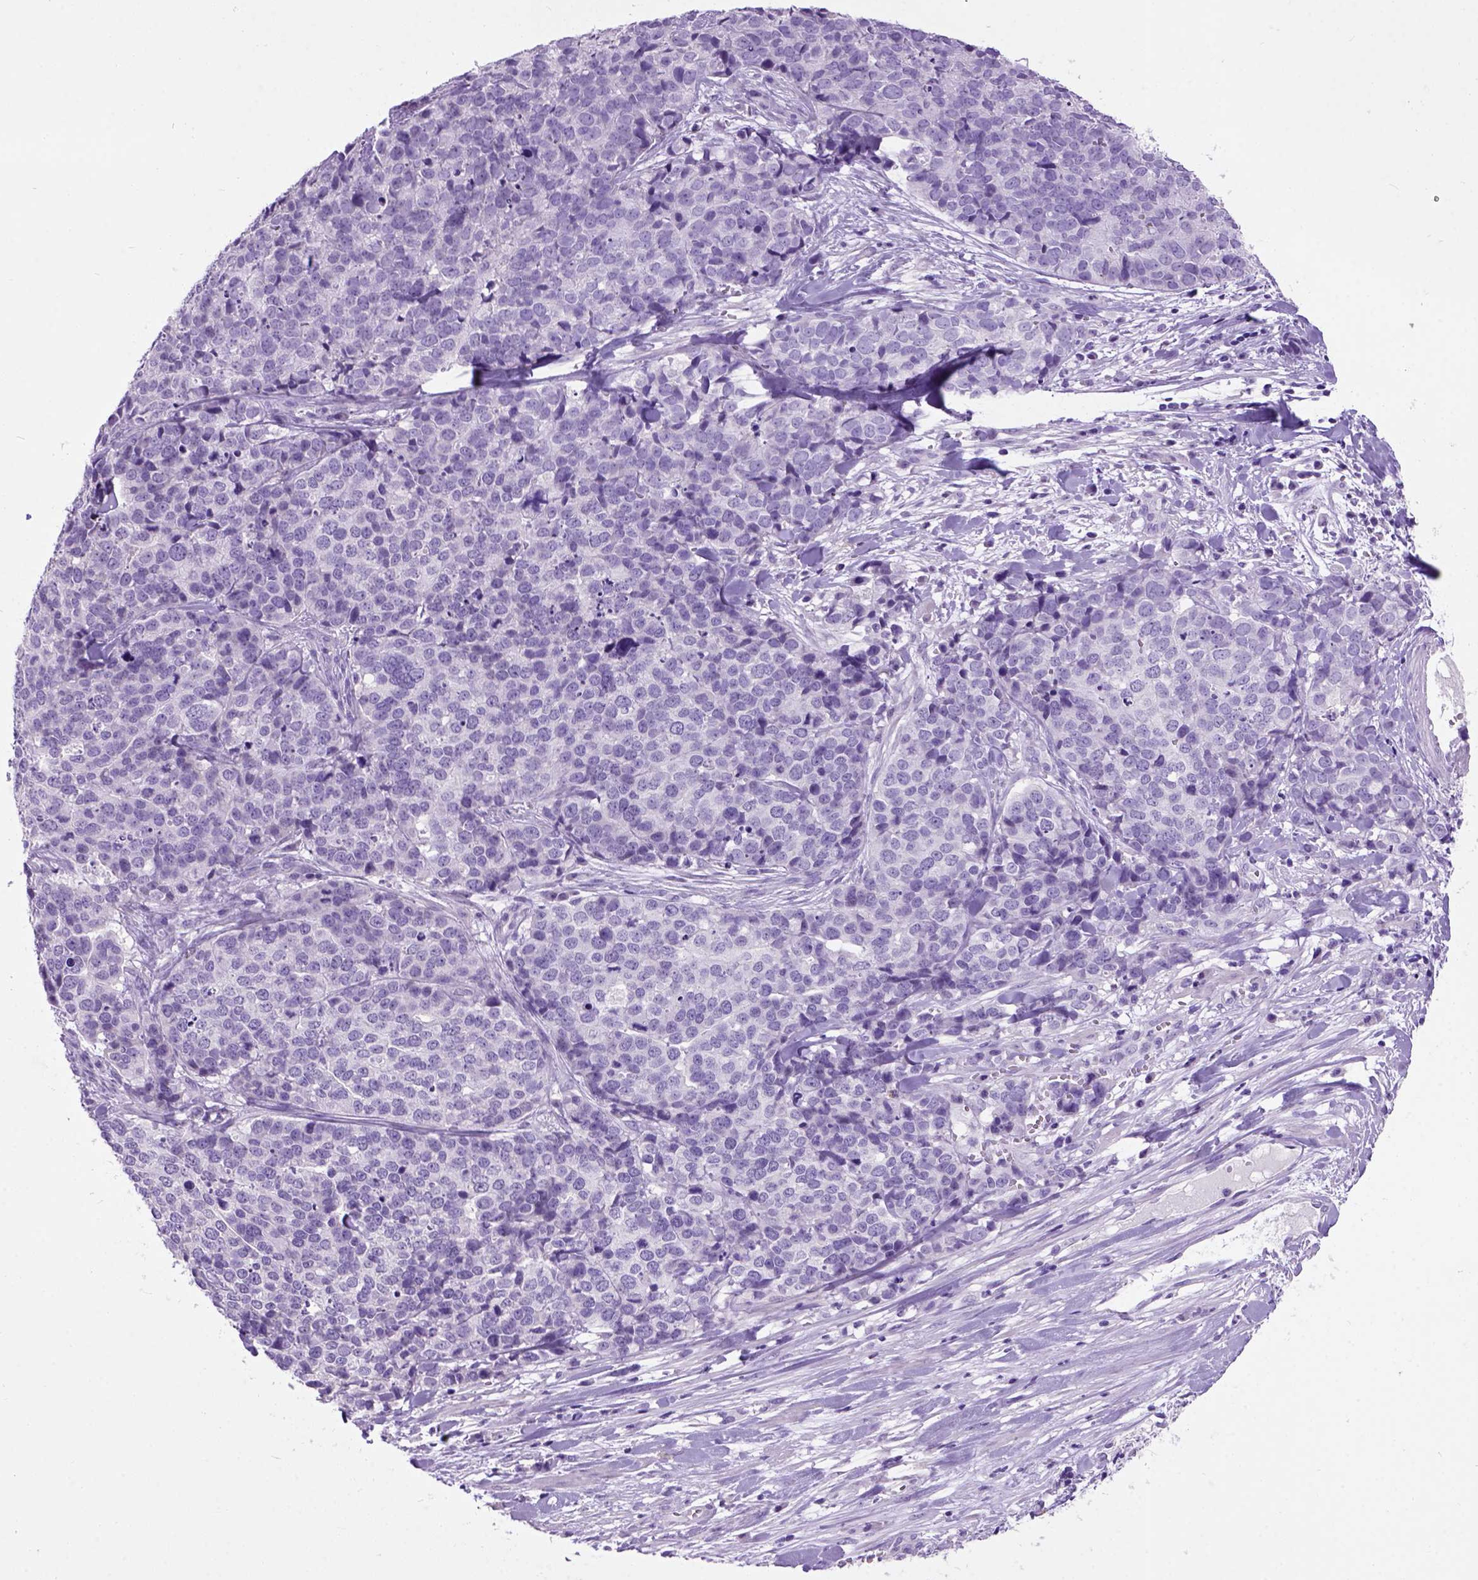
{"staining": {"intensity": "negative", "quantity": "none", "location": "none"}, "tissue": "ovarian cancer", "cell_type": "Tumor cells", "image_type": "cancer", "snomed": [{"axis": "morphology", "description": "Carcinoma, endometroid"}, {"axis": "topography", "description": "Ovary"}], "caption": "DAB (3,3'-diaminobenzidine) immunohistochemical staining of human ovarian endometroid carcinoma exhibits no significant expression in tumor cells.", "gene": "MAPT", "patient": {"sex": "female", "age": 65}}